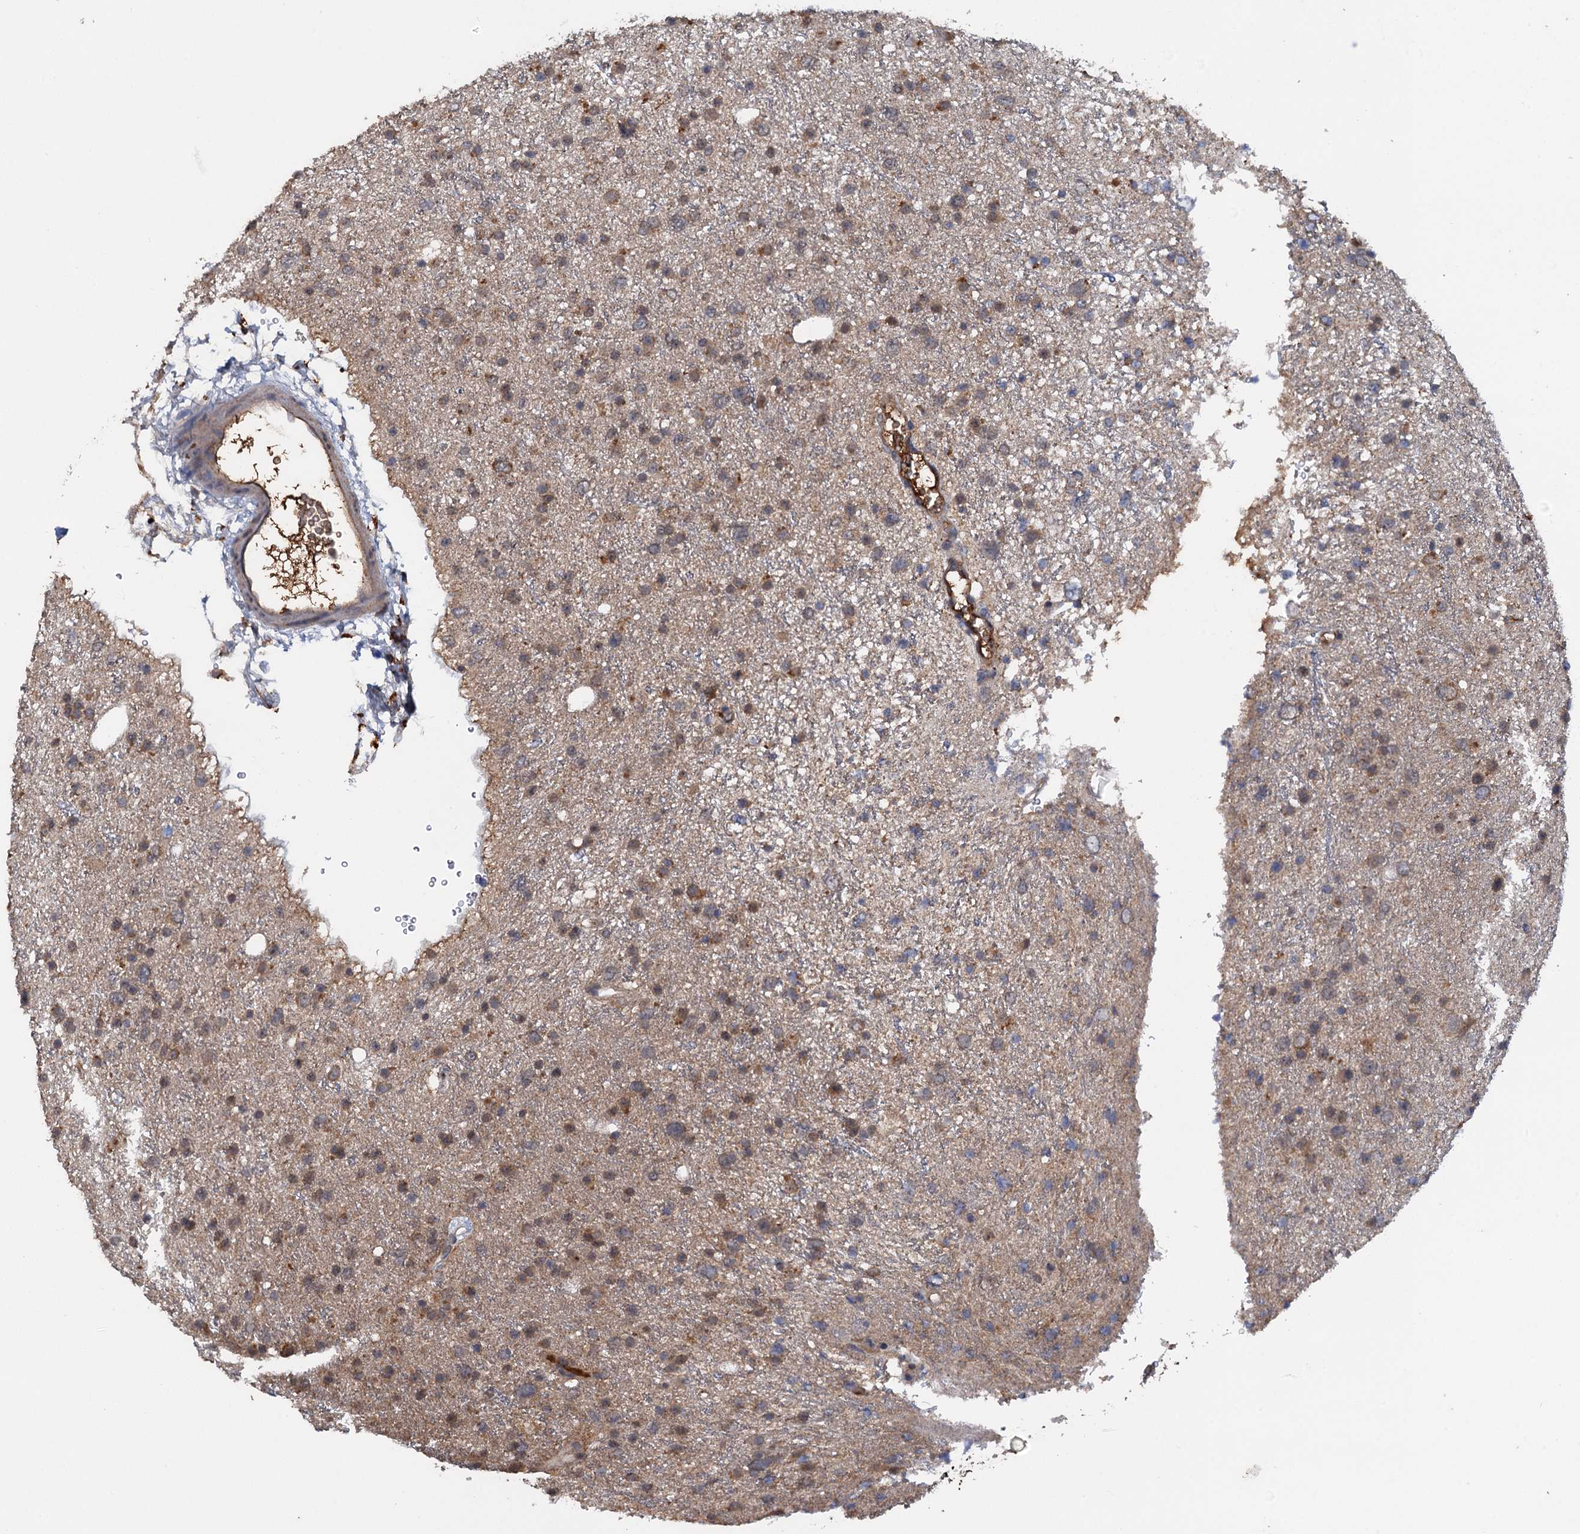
{"staining": {"intensity": "weak", "quantity": "25%-75%", "location": "cytoplasmic/membranous"}, "tissue": "glioma", "cell_type": "Tumor cells", "image_type": "cancer", "snomed": [{"axis": "morphology", "description": "Glioma, malignant, Low grade"}, {"axis": "topography", "description": "Cerebral cortex"}], "caption": "Brown immunohistochemical staining in glioma demonstrates weak cytoplasmic/membranous positivity in approximately 25%-75% of tumor cells. (brown staining indicates protein expression, while blue staining denotes nuclei).", "gene": "HAPLN3", "patient": {"sex": "female", "age": 39}}